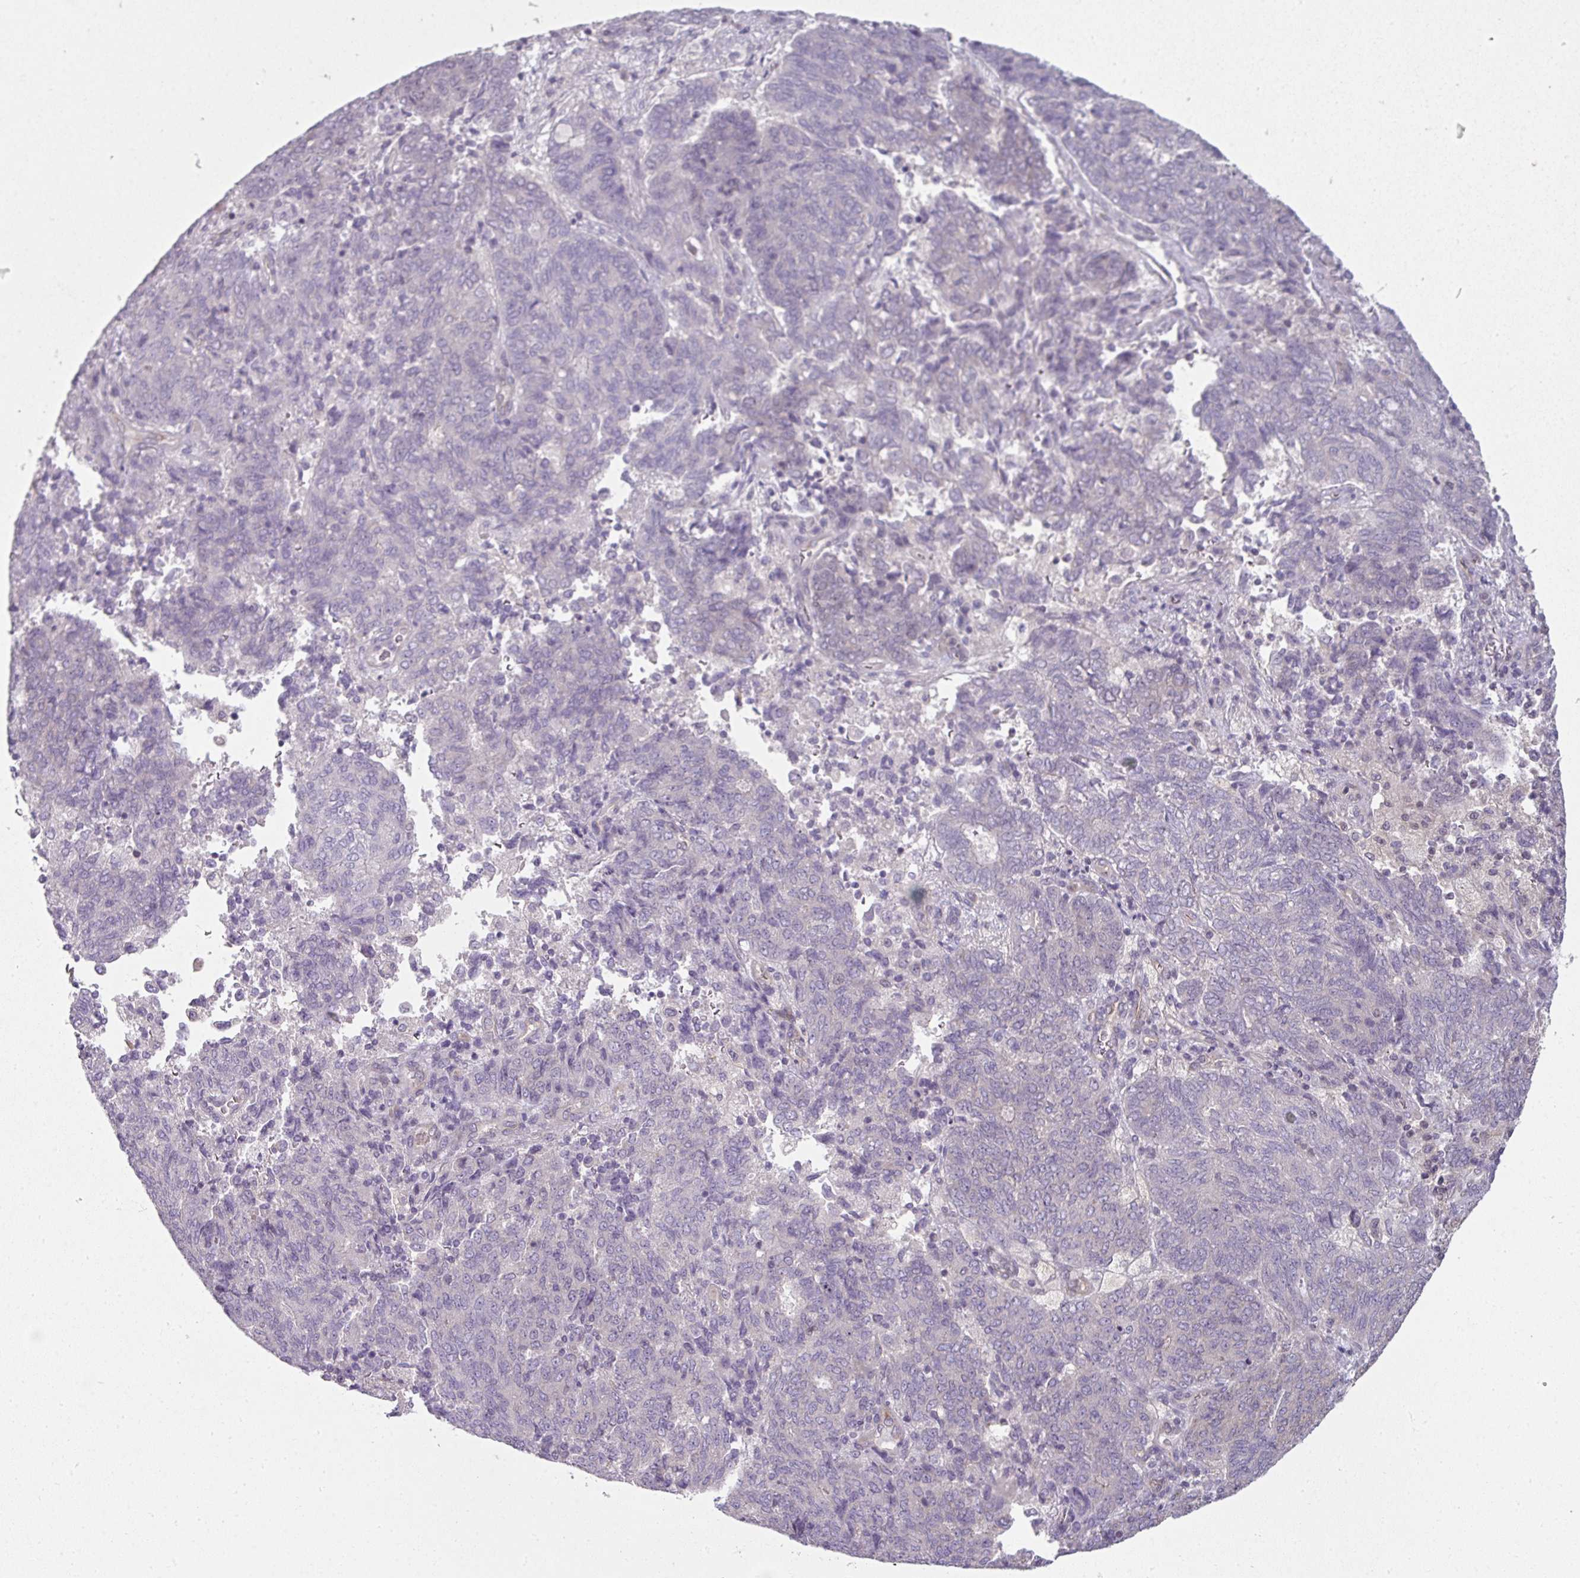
{"staining": {"intensity": "negative", "quantity": "none", "location": "none"}, "tissue": "endometrial cancer", "cell_type": "Tumor cells", "image_type": "cancer", "snomed": [{"axis": "morphology", "description": "Adenocarcinoma, NOS"}, {"axis": "topography", "description": "Endometrium"}], "caption": "Protein analysis of endometrial adenocarcinoma demonstrates no significant positivity in tumor cells. (Brightfield microscopy of DAB (3,3'-diaminobenzidine) IHC at high magnification).", "gene": "C19orf33", "patient": {"sex": "female", "age": 80}}